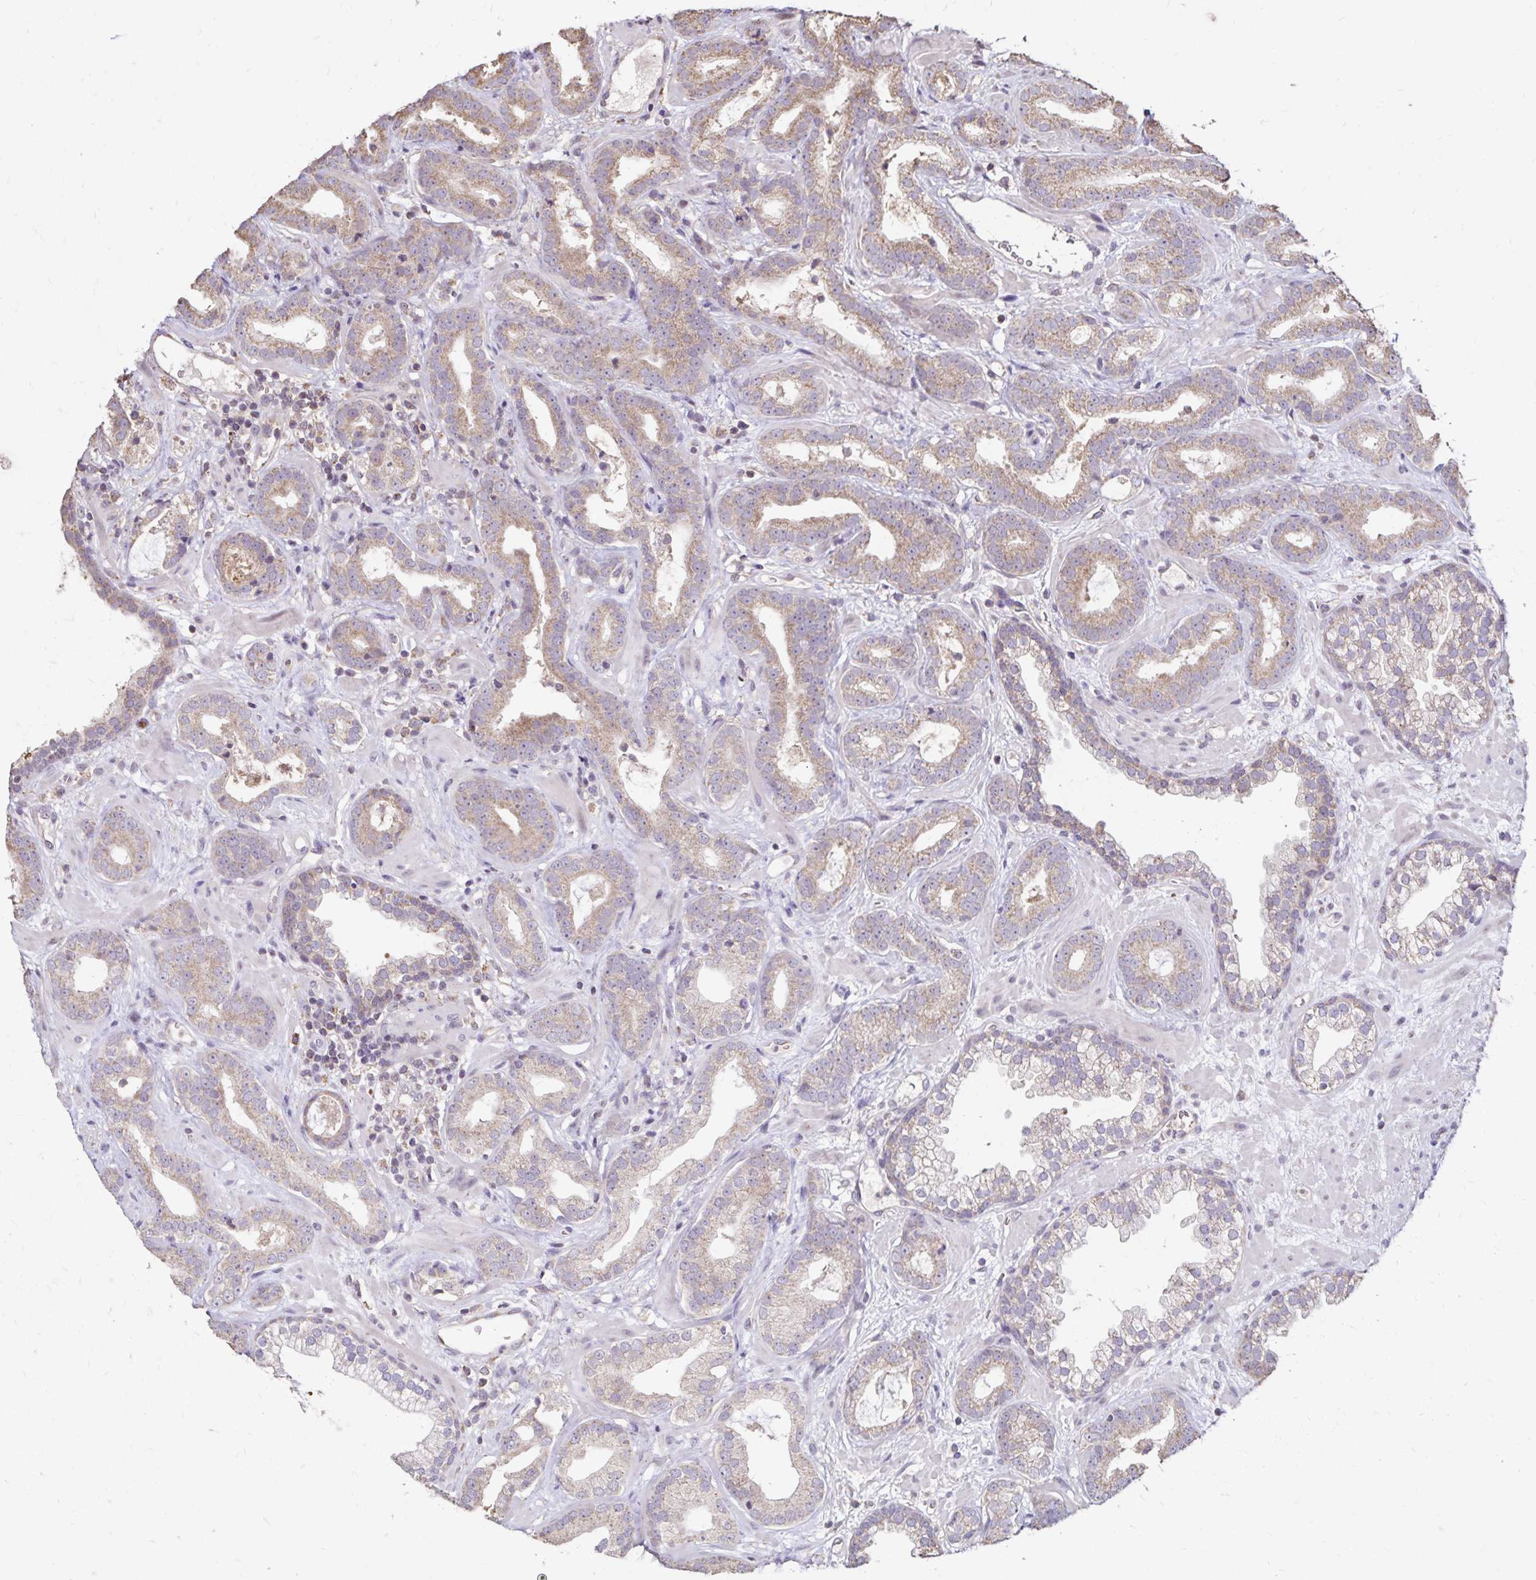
{"staining": {"intensity": "weak", "quantity": ">75%", "location": "cytoplasmic/membranous"}, "tissue": "prostate cancer", "cell_type": "Tumor cells", "image_type": "cancer", "snomed": [{"axis": "morphology", "description": "Adenocarcinoma, Low grade"}, {"axis": "topography", "description": "Prostate"}], "caption": "Immunohistochemical staining of prostate cancer (adenocarcinoma (low-grade)) exhibits weak cytoplasmic/membranous protein expression in about >75% of tumor cells.", "gene": "EMC10", "patient": {"sex": "male", "age": 62}}